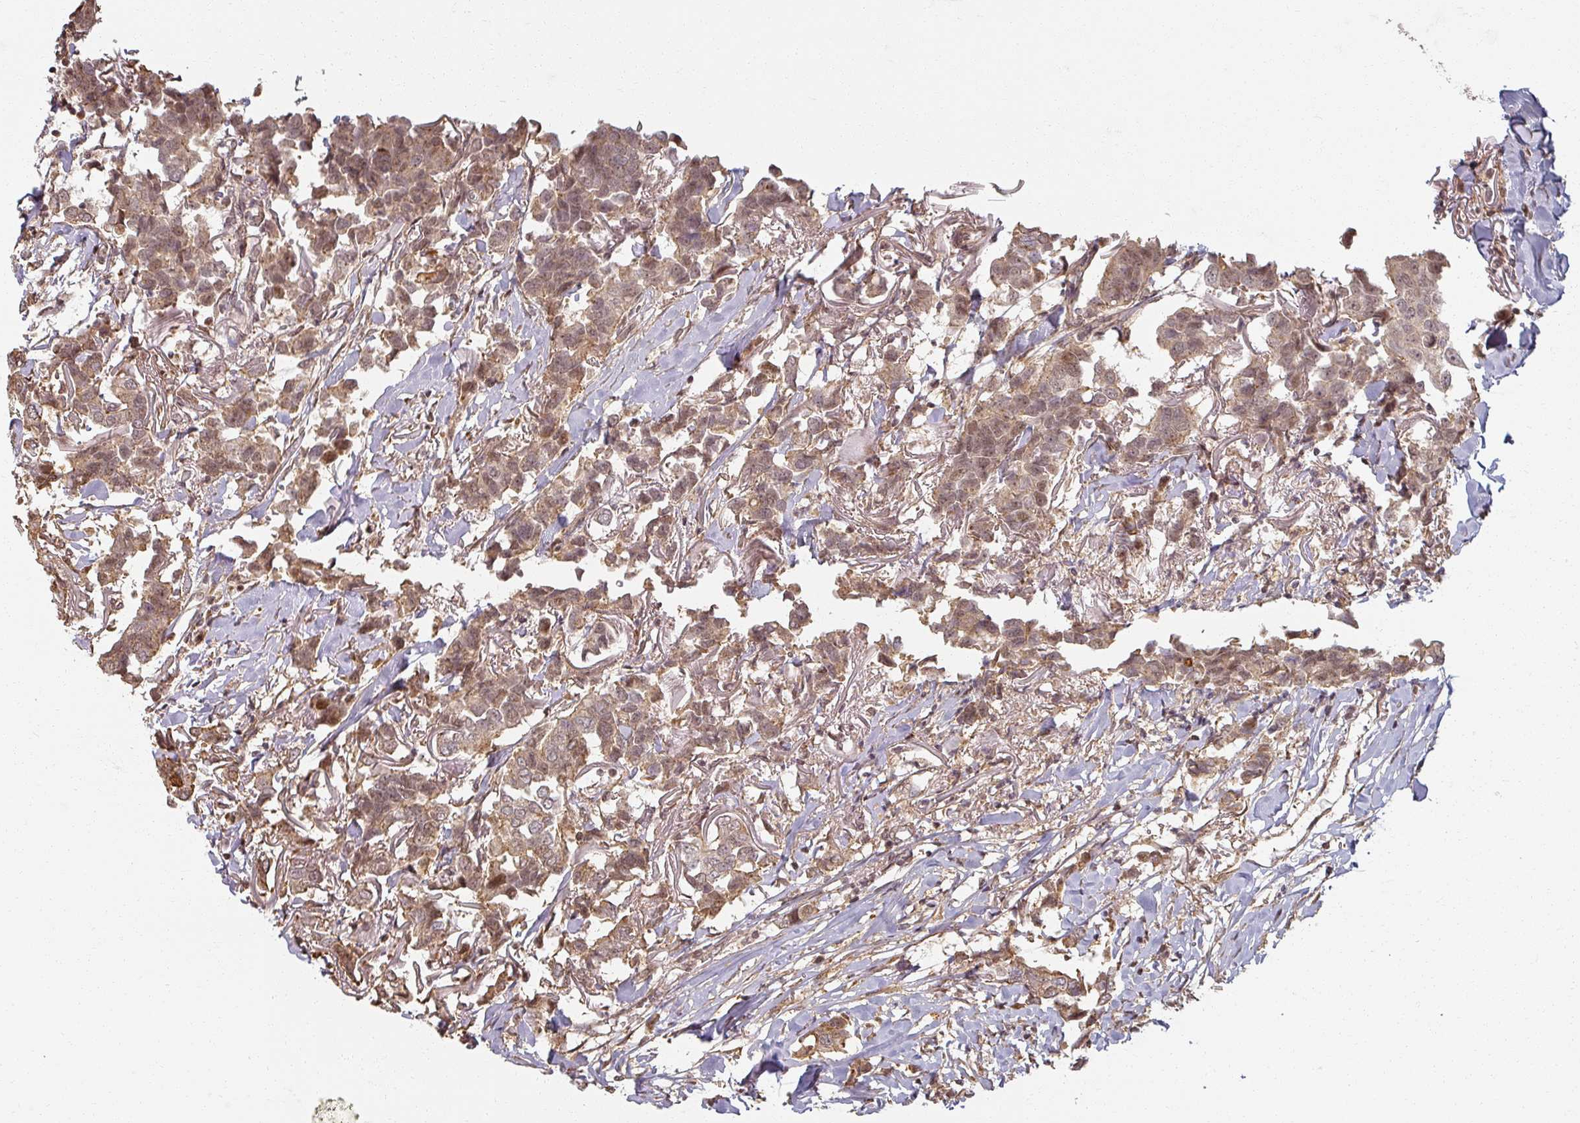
{"staining": {"intensity": "moderate", "quantity": ">75%", "location": "cytoplasmic/membranous,nuclear"}, "tissue": "breast cancer", "cell_type": "Tumor cells", "image_type": "cancer", "snomed": [{"axis": "morphology", "description": "Duct carcinoma"}, {"axis": "topography", "description": "Breast"}], "caption": "Breast cancer stained with IHC shows moderate cytoplasmic/membranous and nuclear staining in approximately >75% of tumor cells.", "gene": "MED19", "patient": {"sex": "female", "age": 80}}